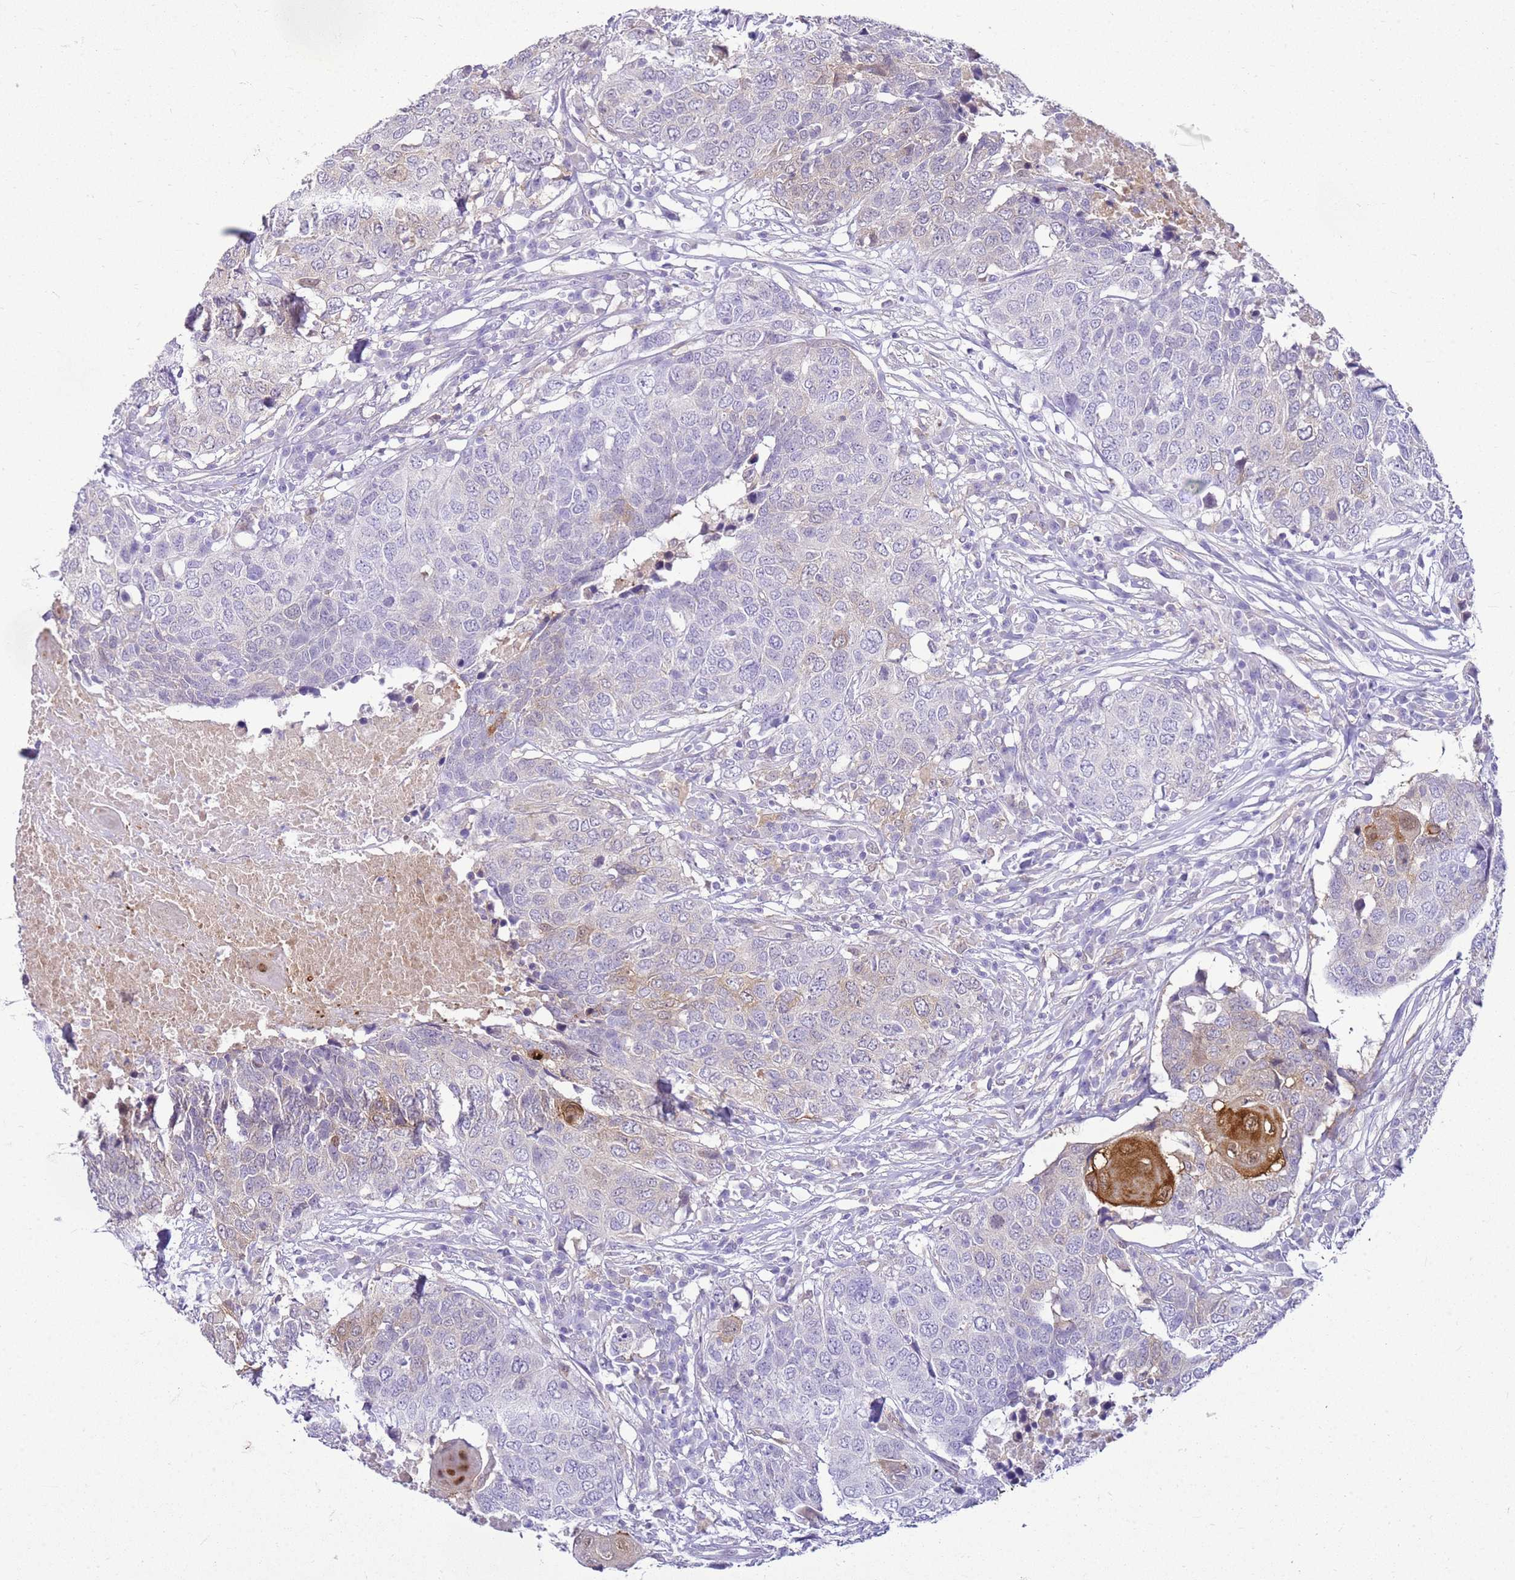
{"staining": {"intensity": "moderate", "quantity": "<25%", "location": "cytoplasmic/membranous"}, "tissue": "head and neck cancer", "cell_type": "Tumor cells", "image_type": "cancer", "snomed": [{"axis": "morphology", "description": "Squamous cell carcinoma, NOS"}, {"axis": "topography", "description": "Head-Neck"}], "caption": "Head and neck cancer stained for a protein (brown) reveals moderate cytoplasmic/membranous positive expression in about <25% of tumor cells.", "gene": "HSPB1", "patient": {"sex": "male", "age": 66}}